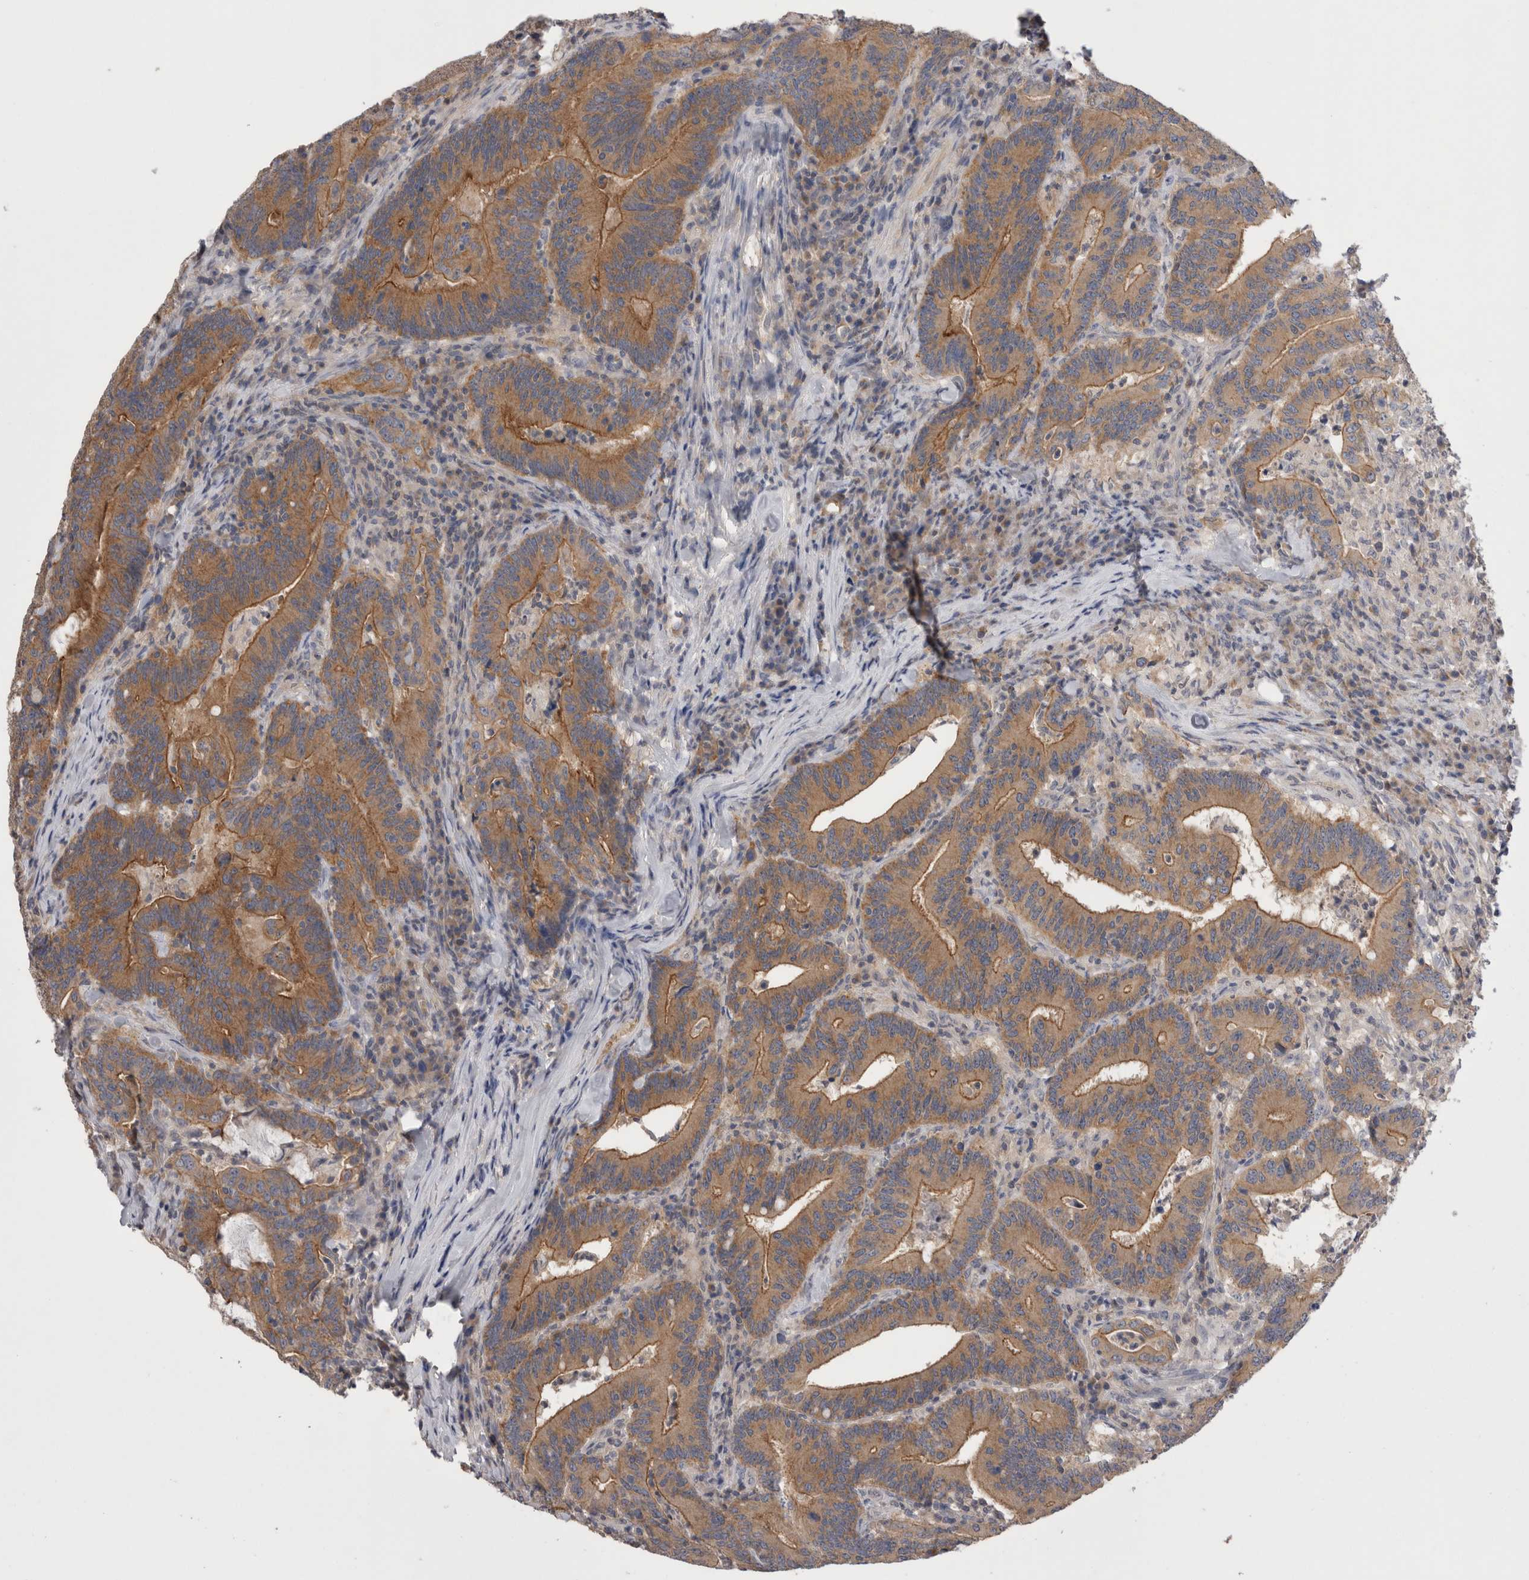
{"staining": {"intensity": "strong", "quantity": ">75%", "location": "cytoplasmic/membranous"}, "tissue": "colorectal cancer", "cell_type": "Tumor cells", "image_type": "cancer", "snomed": [{"axis": "morphology", "description": "Adenocarcinoma, NOS"}, {"axis": "topography", "description": "Colon"}], "caption": "Colorectal cancer (adenocarcinoma) stained with a brown dye demonstrates strong cytoplasmic/membranous positive positivity in approximately >75% of tumor cells.", "gene": "OTOR", "patient": {"sex": "female", "age": 66}}